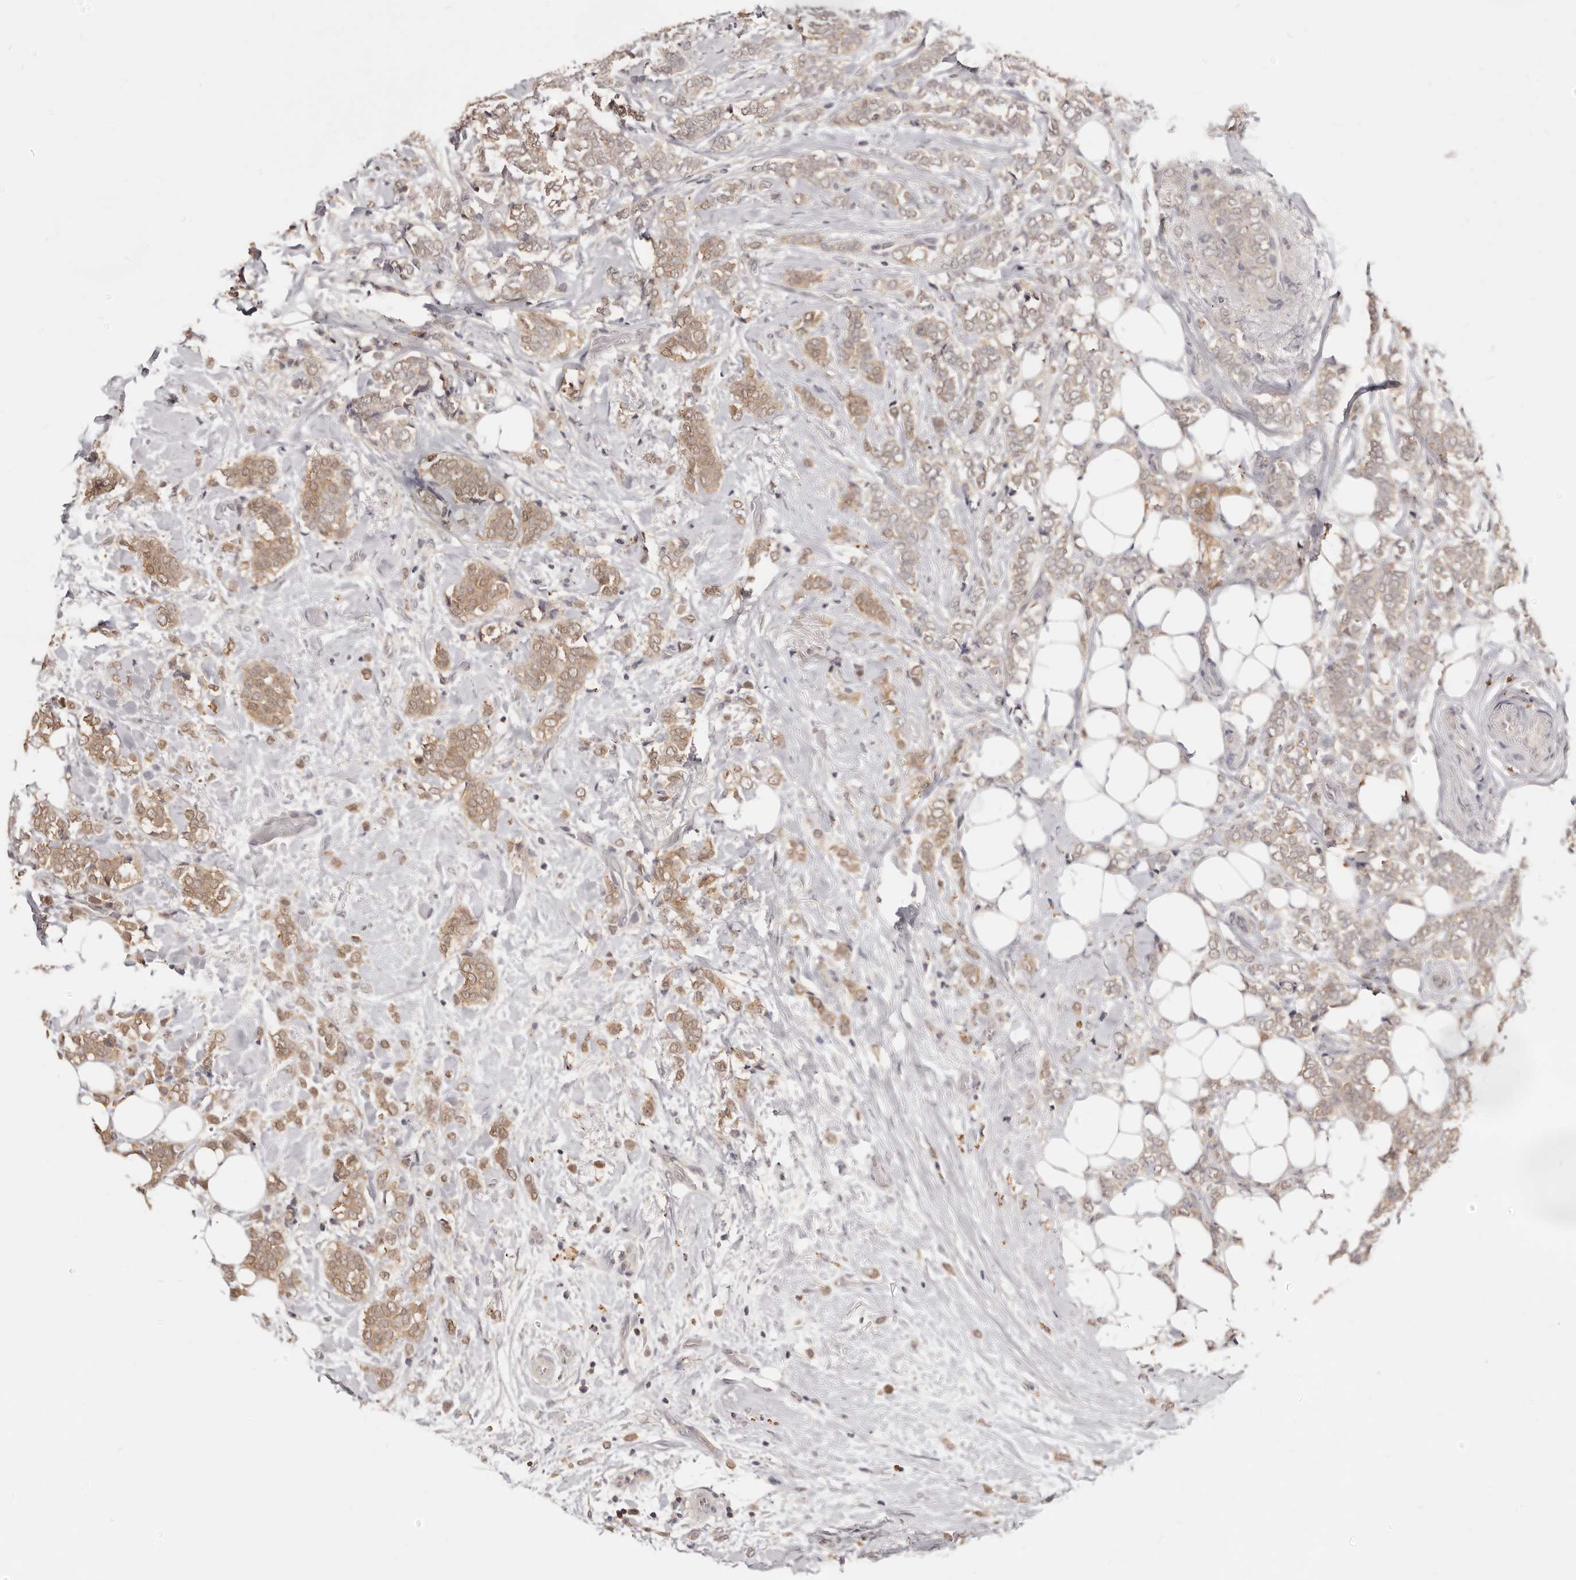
{"staining": {"intensity": "moderate", "quantity": ">75%", "location": "cytoplasmic/membranous"}, "tissue": "breast cancer", "cell_type": "Tumor cells", "image_type": "cancer", "snomed": [{"axis": "morphology", "description": "Lobular carcinoma"}, {"axis": "topography", "description": "Breast"}], "caption": "An immunohistochemistry micrograph of tumor tissue is shown. Protein staining in brown highlights moderate cytoplasmic/membranous positivity in breast cancer within tumor cells.", "gene": "TSPAN13", "patient": {"sex": "female", "age": 50}}